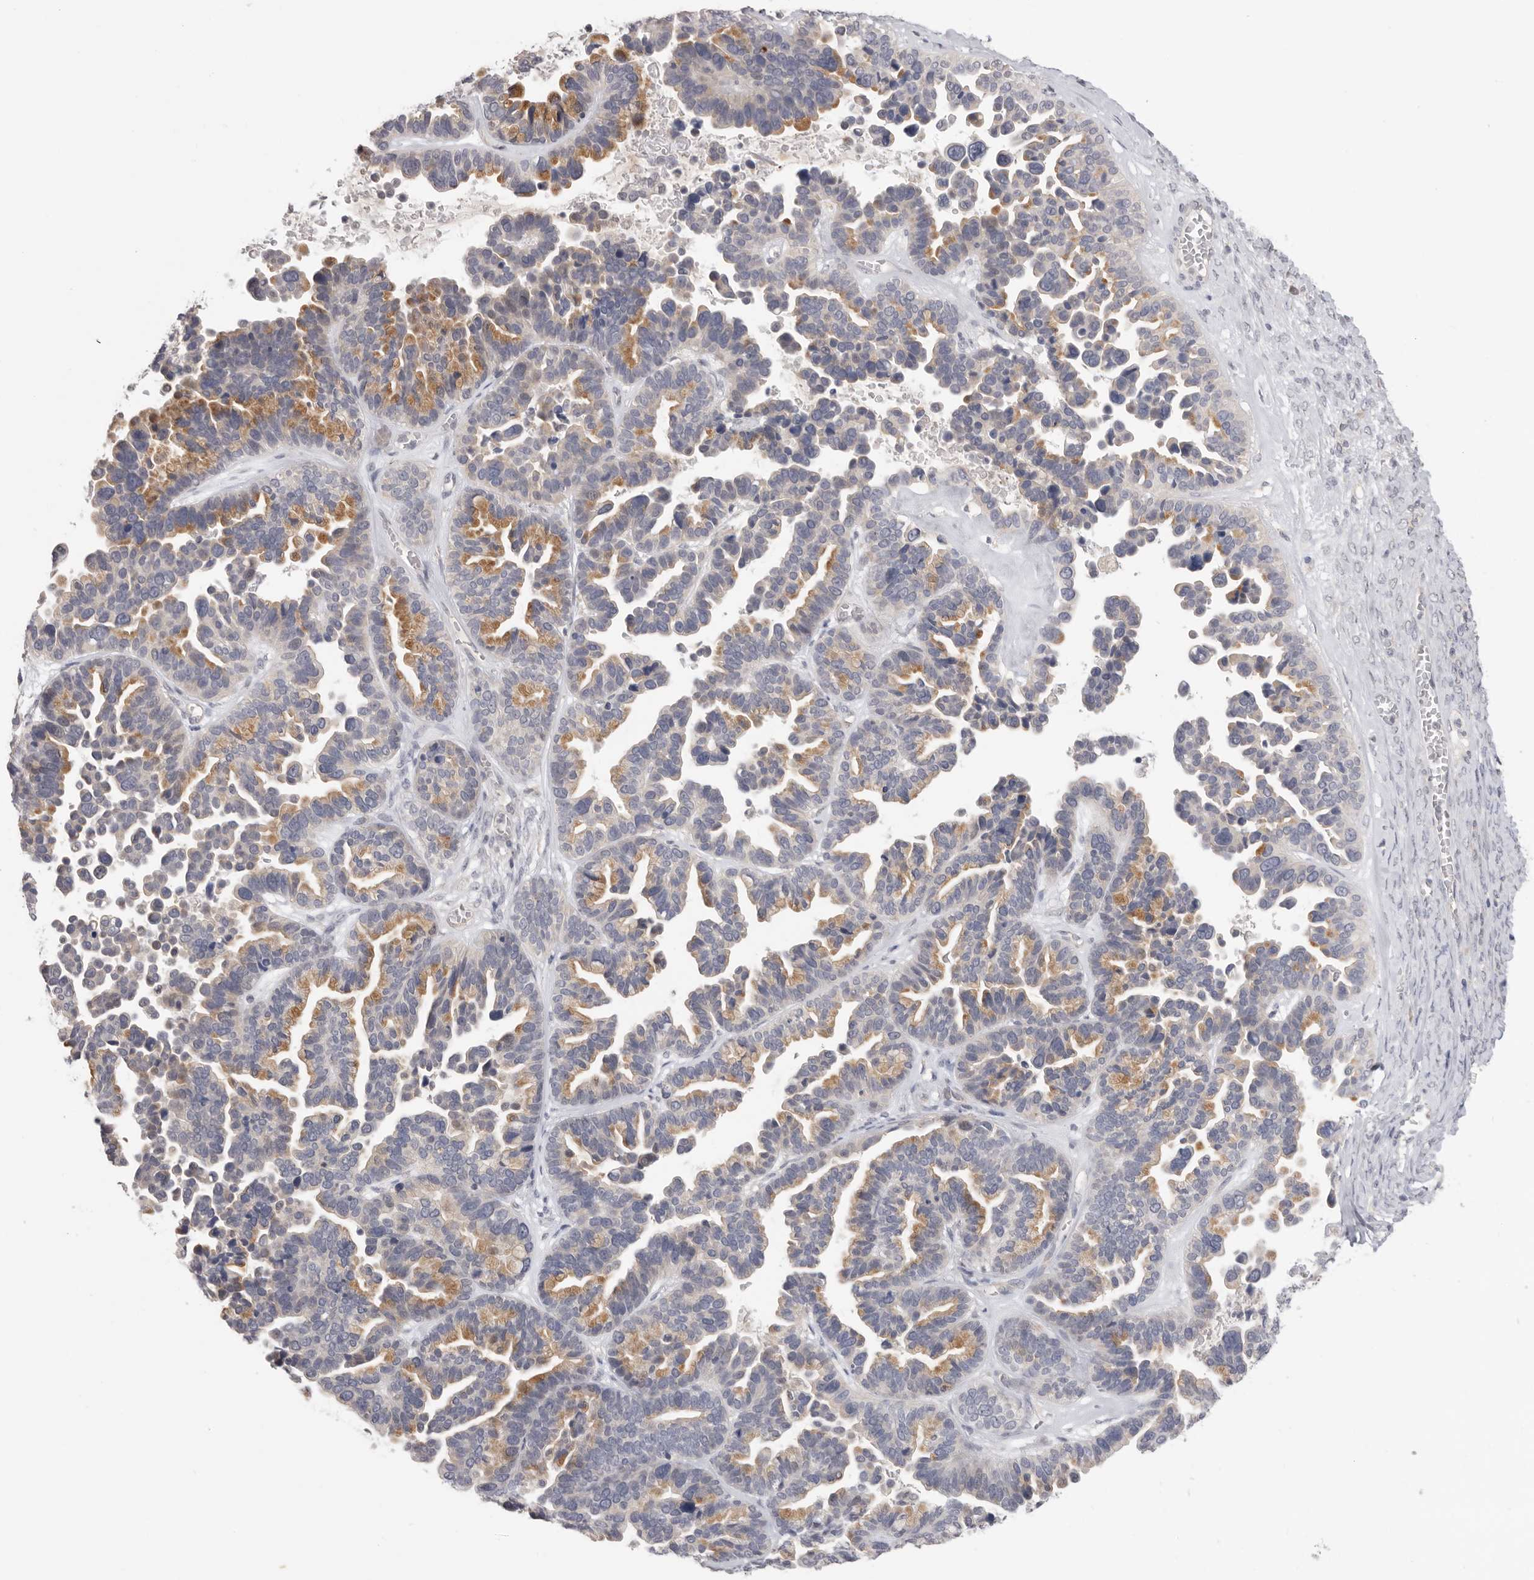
{"staining": {"intensity": "moderate", "quantity": "25%-75%", "location": "cytoplasmic/membranous"}, "tissue": "ovarian cancer", "cell_type": "Tumor cells", "image_type": "cancer", "snomed": [{"axis": "morphology", "description": "Cystadenocarcinoma, serous, NOS"}, {"axis": "topography", "description": "Ovary"}], "caption": "Moderate cytoplasmic/membranous expression for a protein is seen in approximately 25%-75% of tumor cells of ovarian cancer using immunohistochemistry (IHC).", "gene": "XIRP1", "patient": {"sex": "female", "age": 56}}